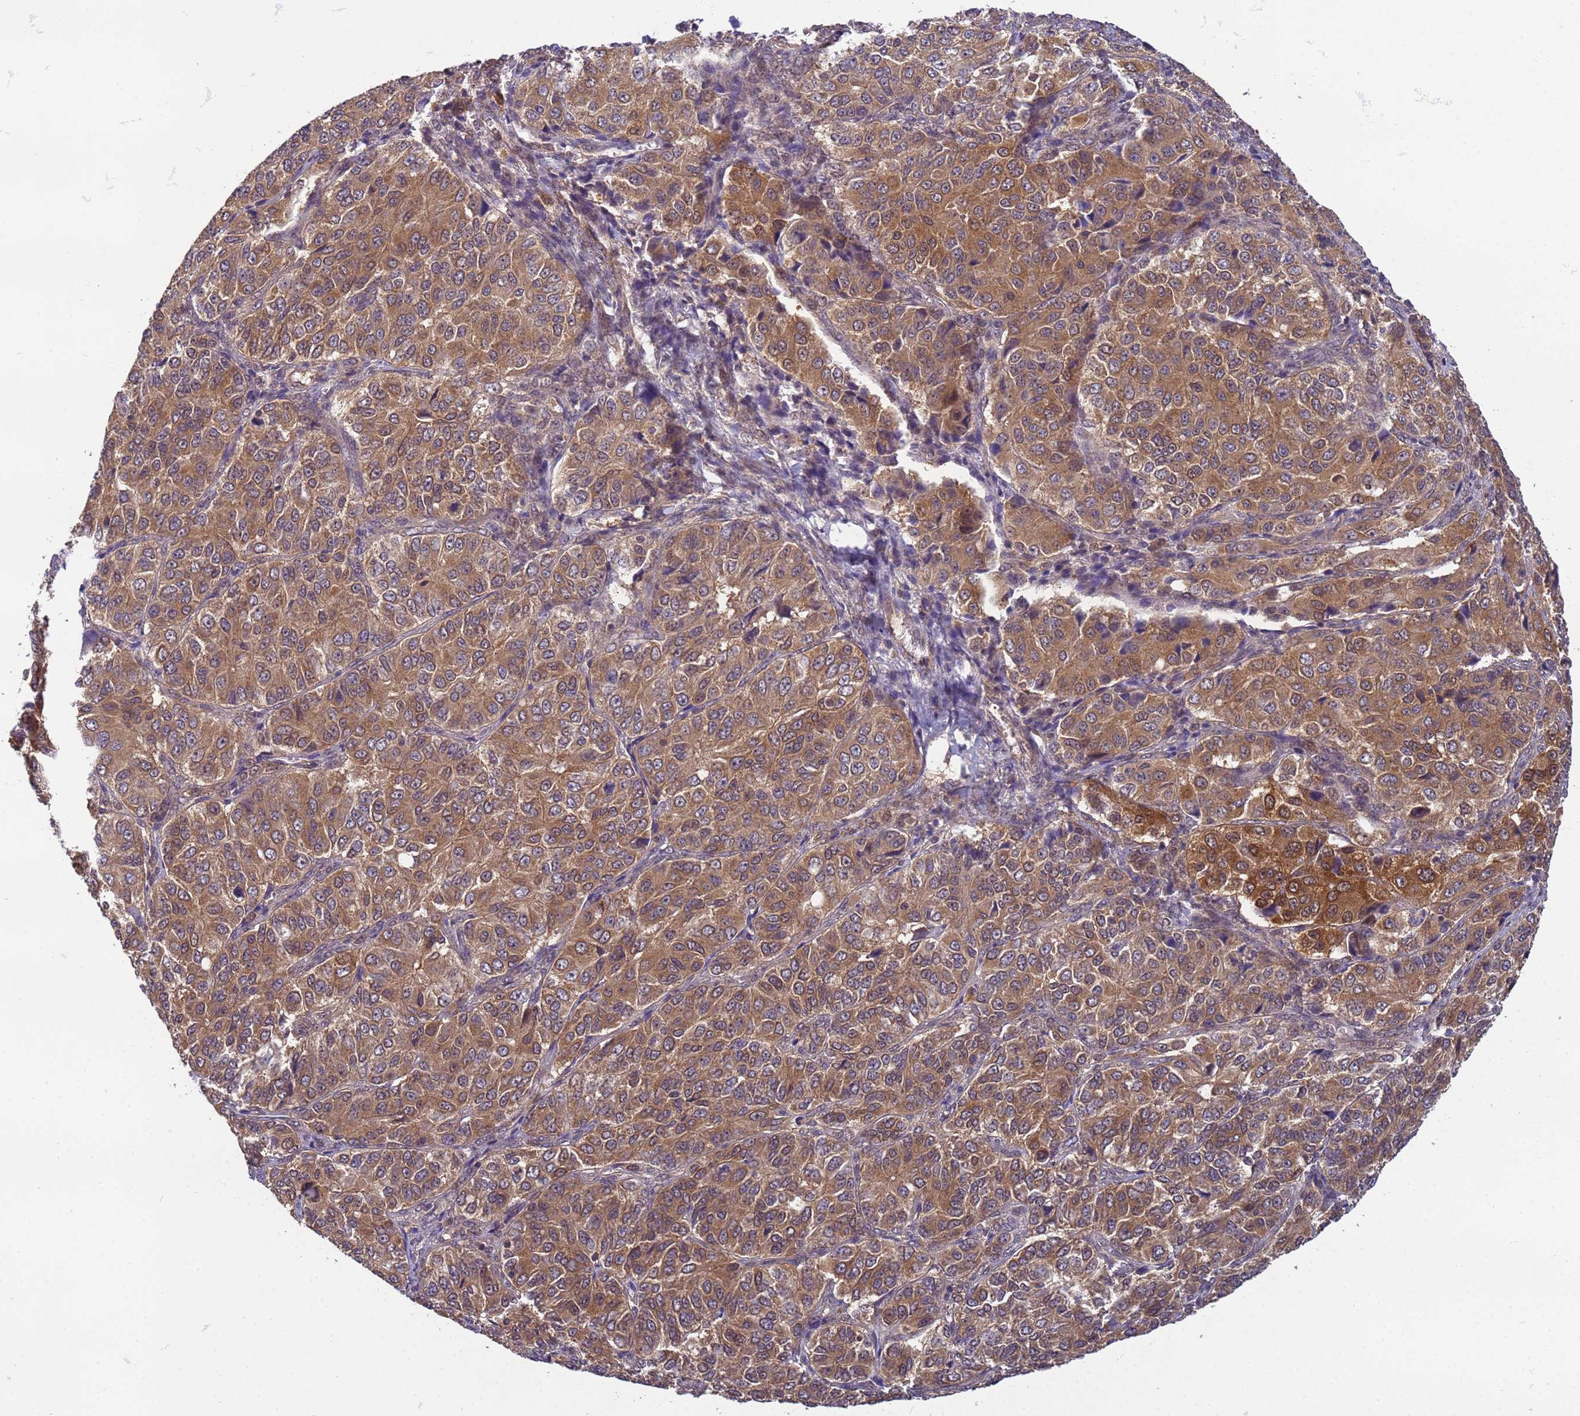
{"staining": {"intensity": "moderate", "quantity": ">75%", "location": "cytoplasmic/membranous,nuclear"}, "tissue": "ovarian cancer", "cell_type": "Tumor cells", "image_type": "cancer", "snomed": [{"axis": "morphology", "description": "Carcinoma, endometroid"}, {"axis": "topography", "description": "Ovary"}], "caption": "Ovarian cancer (endometroid carcinoma) was stained to show a protein in brown. There is medium levels of moderate cytoplasmic/membranous and nuclear staining in approximately >75% of tumor cells. The protein is shown in brown color, while the nuclei are stained blue.", "gene": "NPEPPS", "patient": {"sex": "female", "age": 51}}